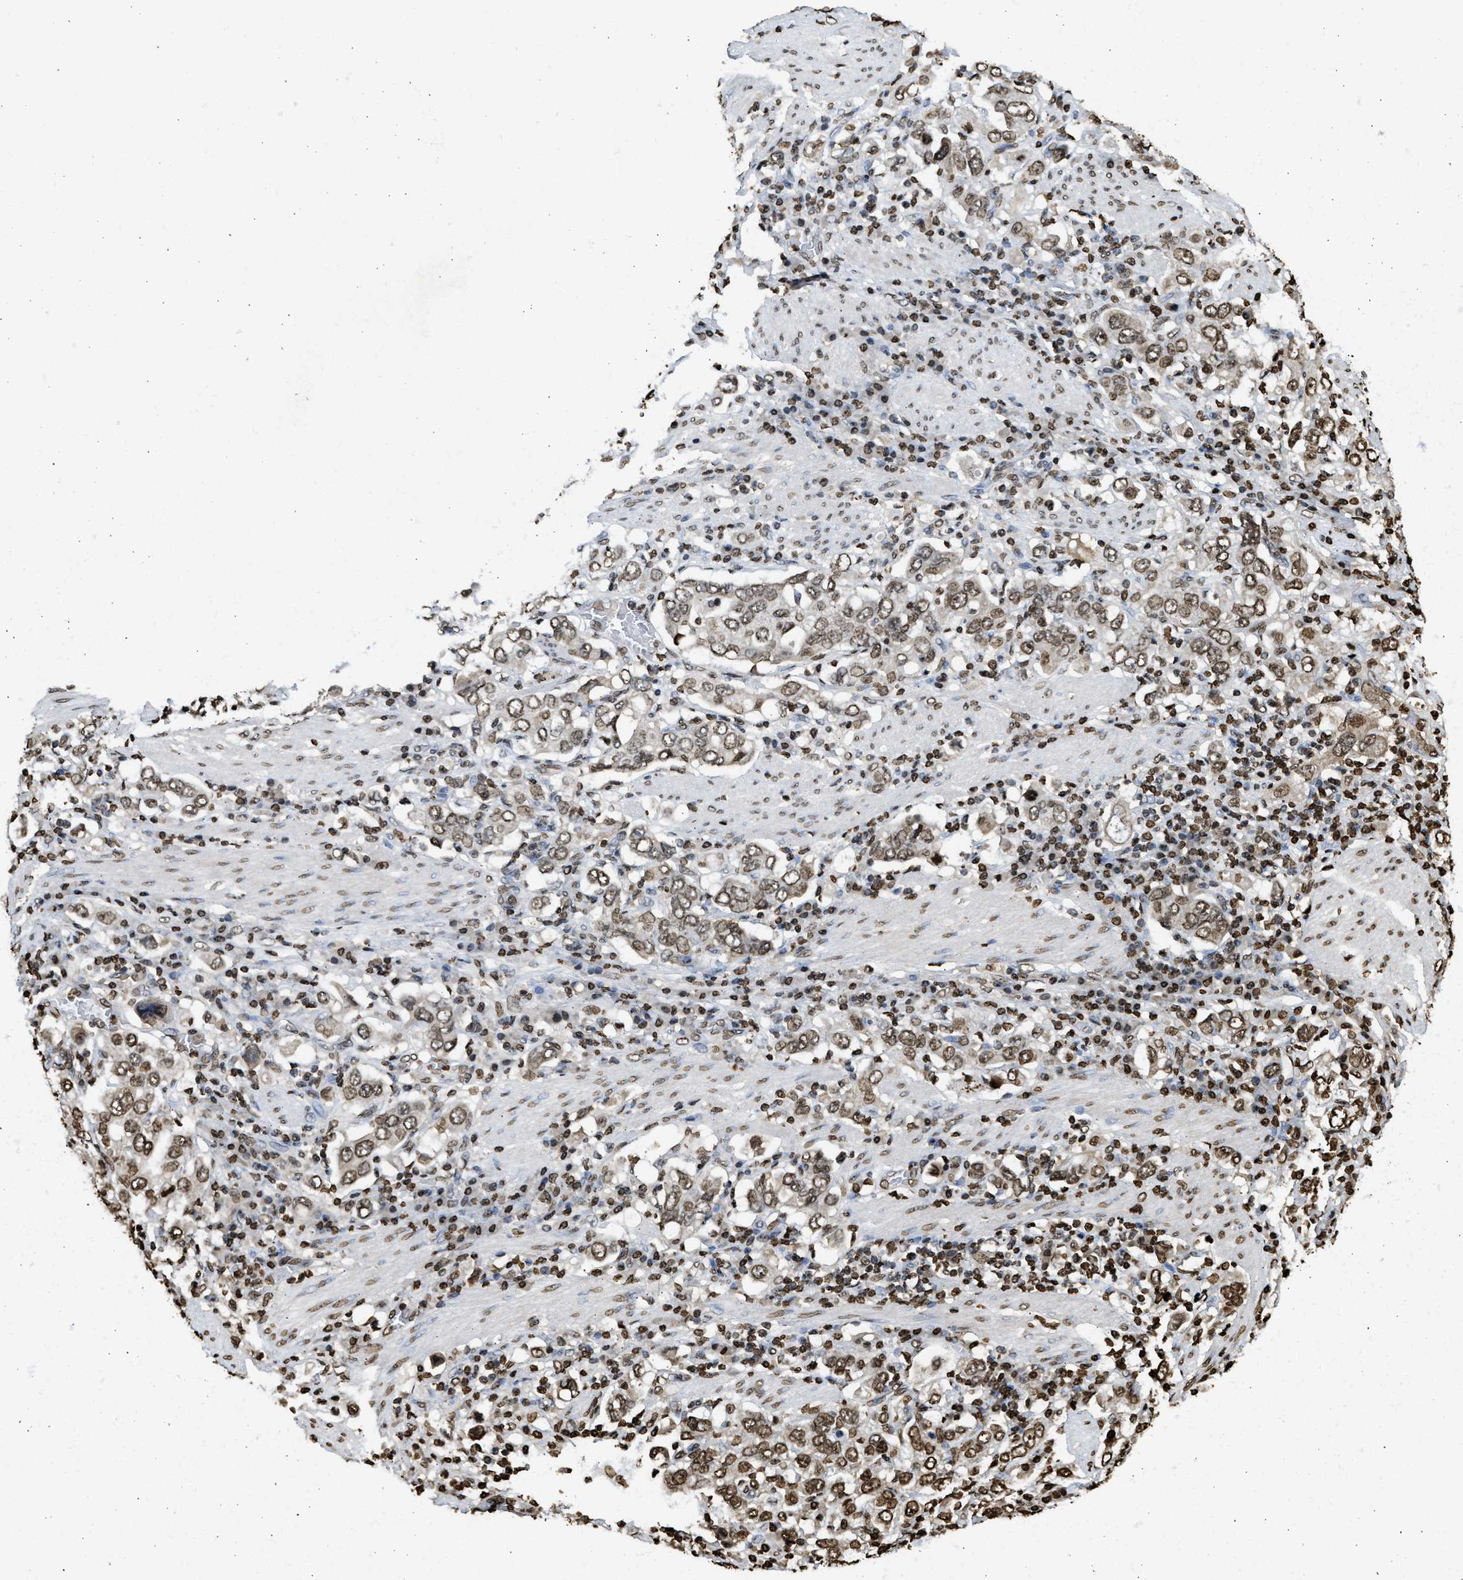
{"staining": {"intensity": "weak", "quantity": ">75%", "location": "nuclear"}, "tissue": "stomach cancer", "cell_type": "Tumor cells", "image_type": "cancer", "snomed": [{"axis": "morphology", "description": "Adenocarcinoma, NOS"}, {"axis": "topography", "description": "Stomach, upper"}], "caption": "Immunohistochemical staining of human adenocarcinoma (stomach) shows low levels of weak nuclear protein positivity in about >75% of tumor cells. (DAB (3,3'-diaminobenzidine) = brown stain, brightfield microscopy at high magnification).", "gene": "RRAGC", "patient": {"sex": "male", "age": 62}}